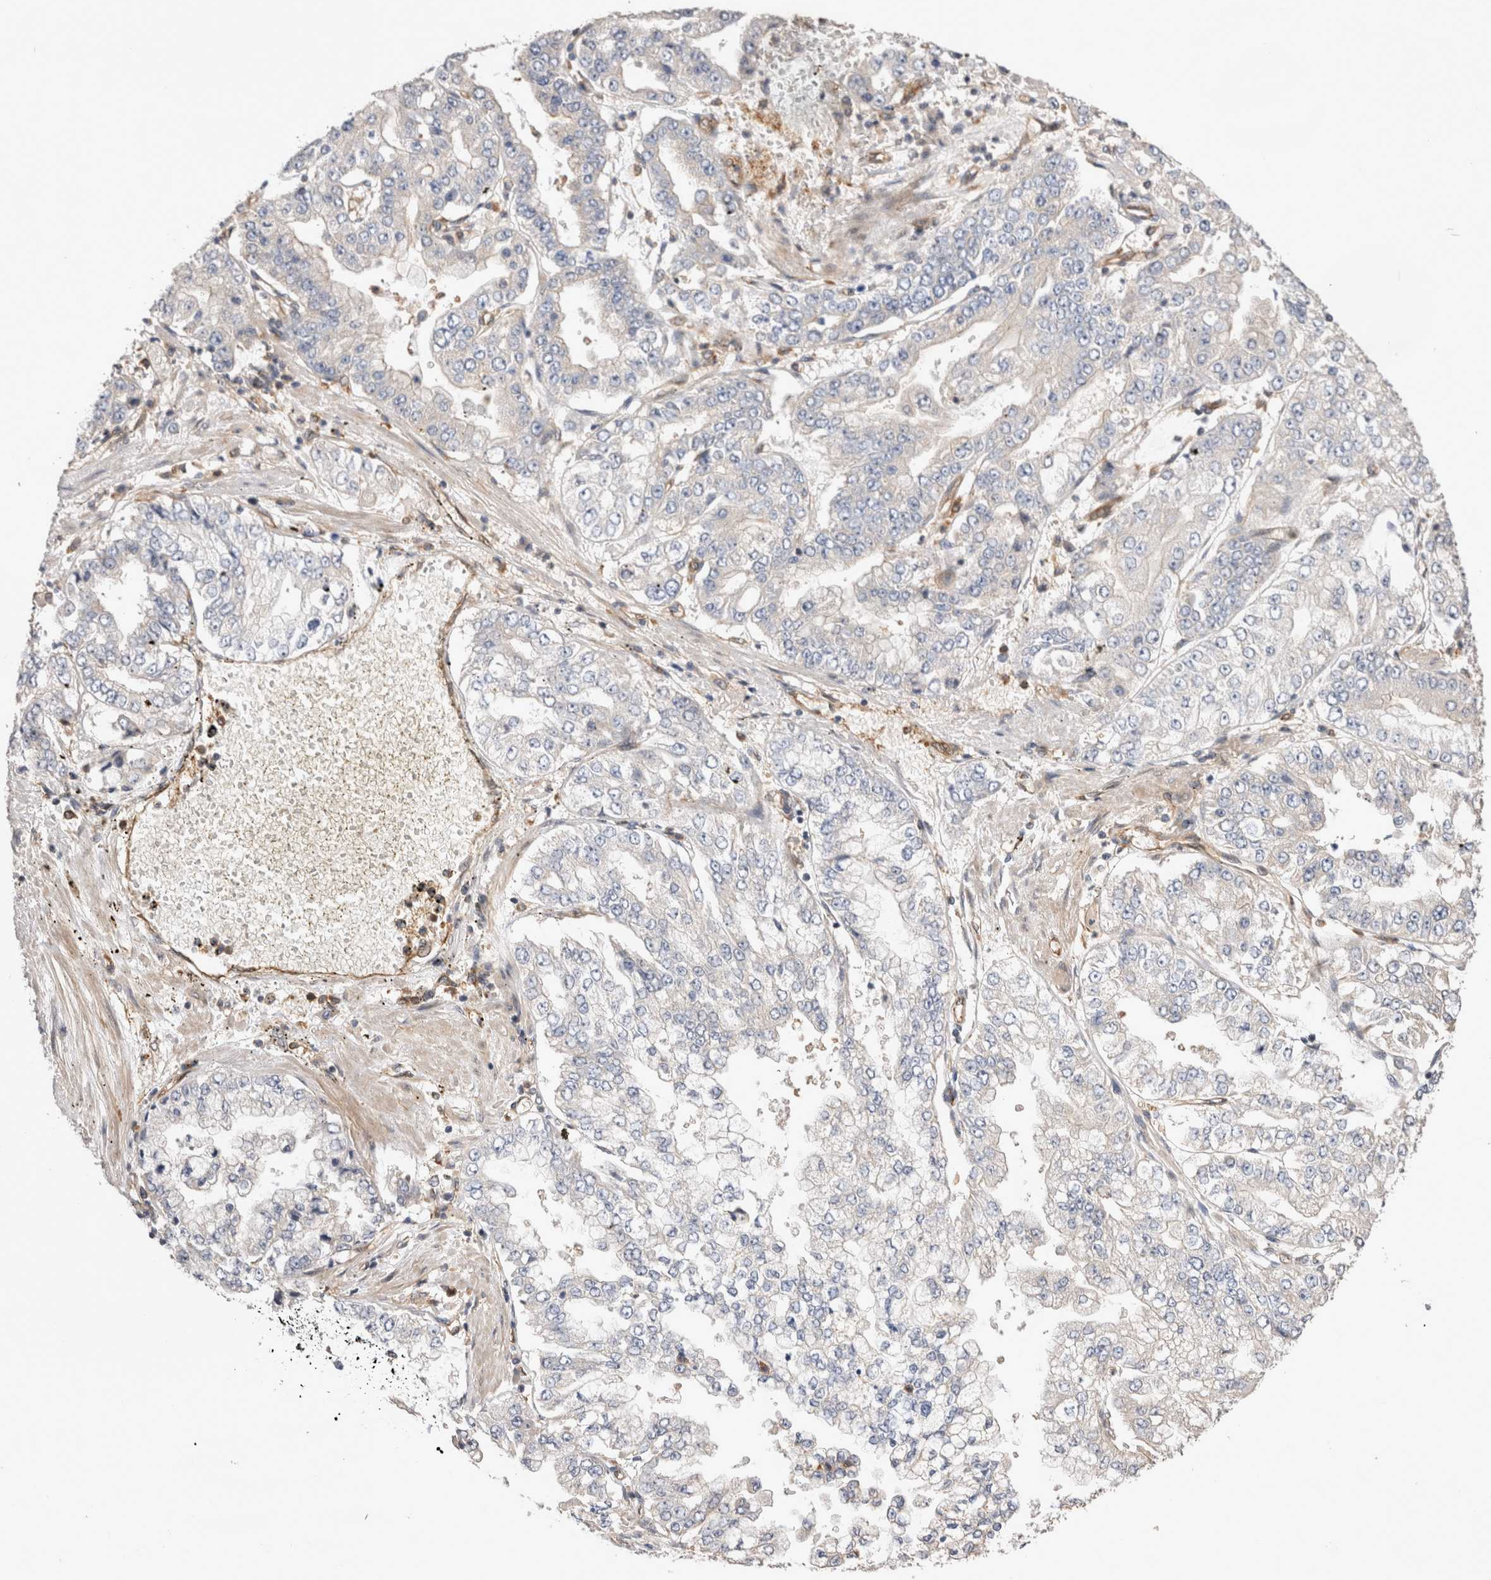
{"staining": {"intensity": "negative", "quantity": "none", "location": "none"}, "tissue": "stomach cancer", "cell_type": "Tumor cells", "image_type": "cancer", "snomed": [{"axis": "morphology", "description": "Adenocarcinoma, NOS"}, {"axis": "topography", "description": "Stomach"}], "caption": "DAB (3,3'-diaminobenzidine) immunohistochemical staining of stomach cancer demonstrates no significant staining in tumor cells. Brightfield microscopy of immunohistochemistry (IHC) stained with DAB (3,3'-diaminobenzidine) (brown) and hematoxylin (blue), captured at high magnification.", "gene": "BNIP2", "patient": {"sex": "male", "age": 76}}